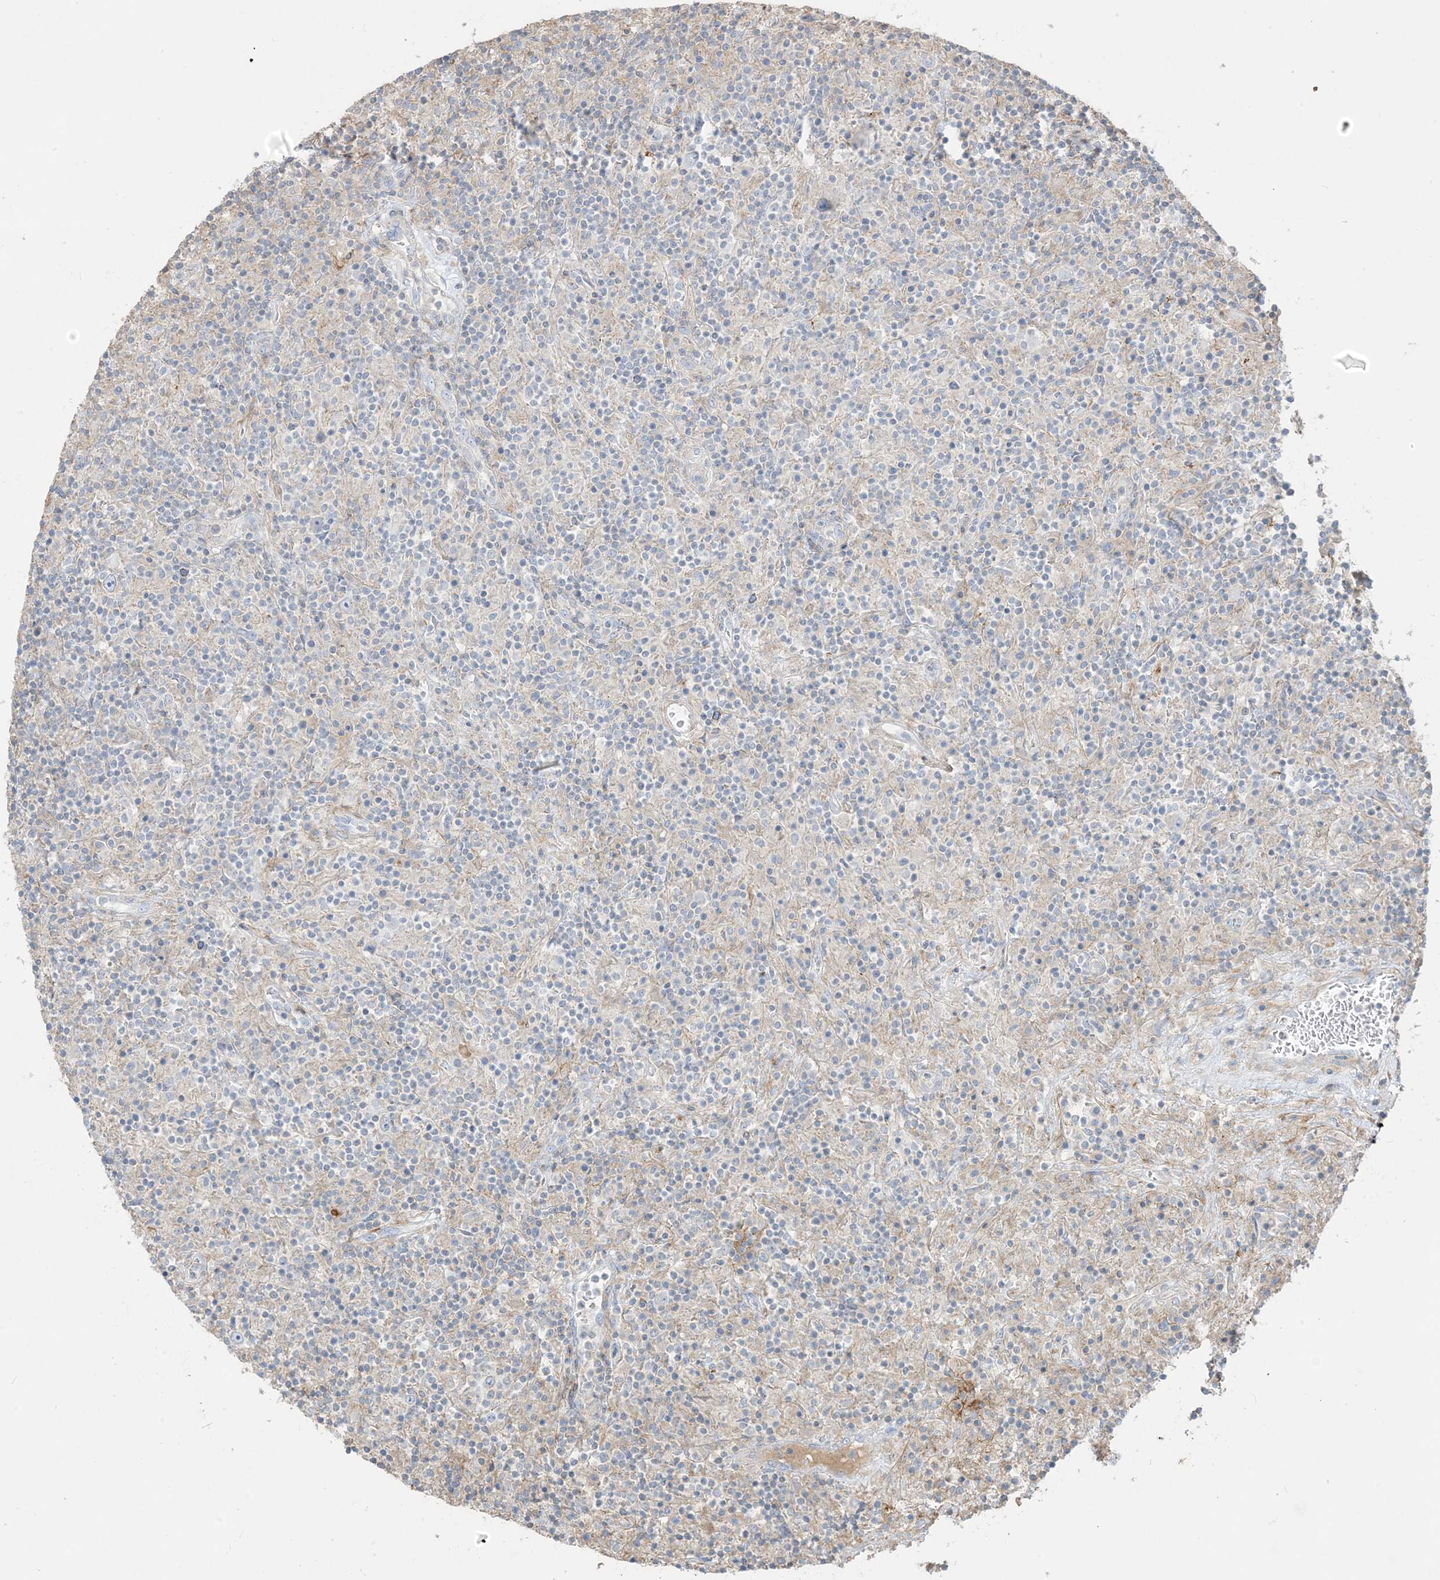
{"staining": {"intensity": "negative", "quantity": "none", "location": "none"}, "tissue": "lymphoma", "cell_type": "Tumor cells", "image_type": "cancer", "snomed": [{"axis": "morphology", "description": "Hodgkin's disease, NOS"}, {"axis": "topography", "description": "Lymph node"}], "caption": "Protein analysis of lymphoma displays no significant positivity in tumor cells.", "gene": "GTF3C2", "patient": {"sex": "male", "age": 70}}